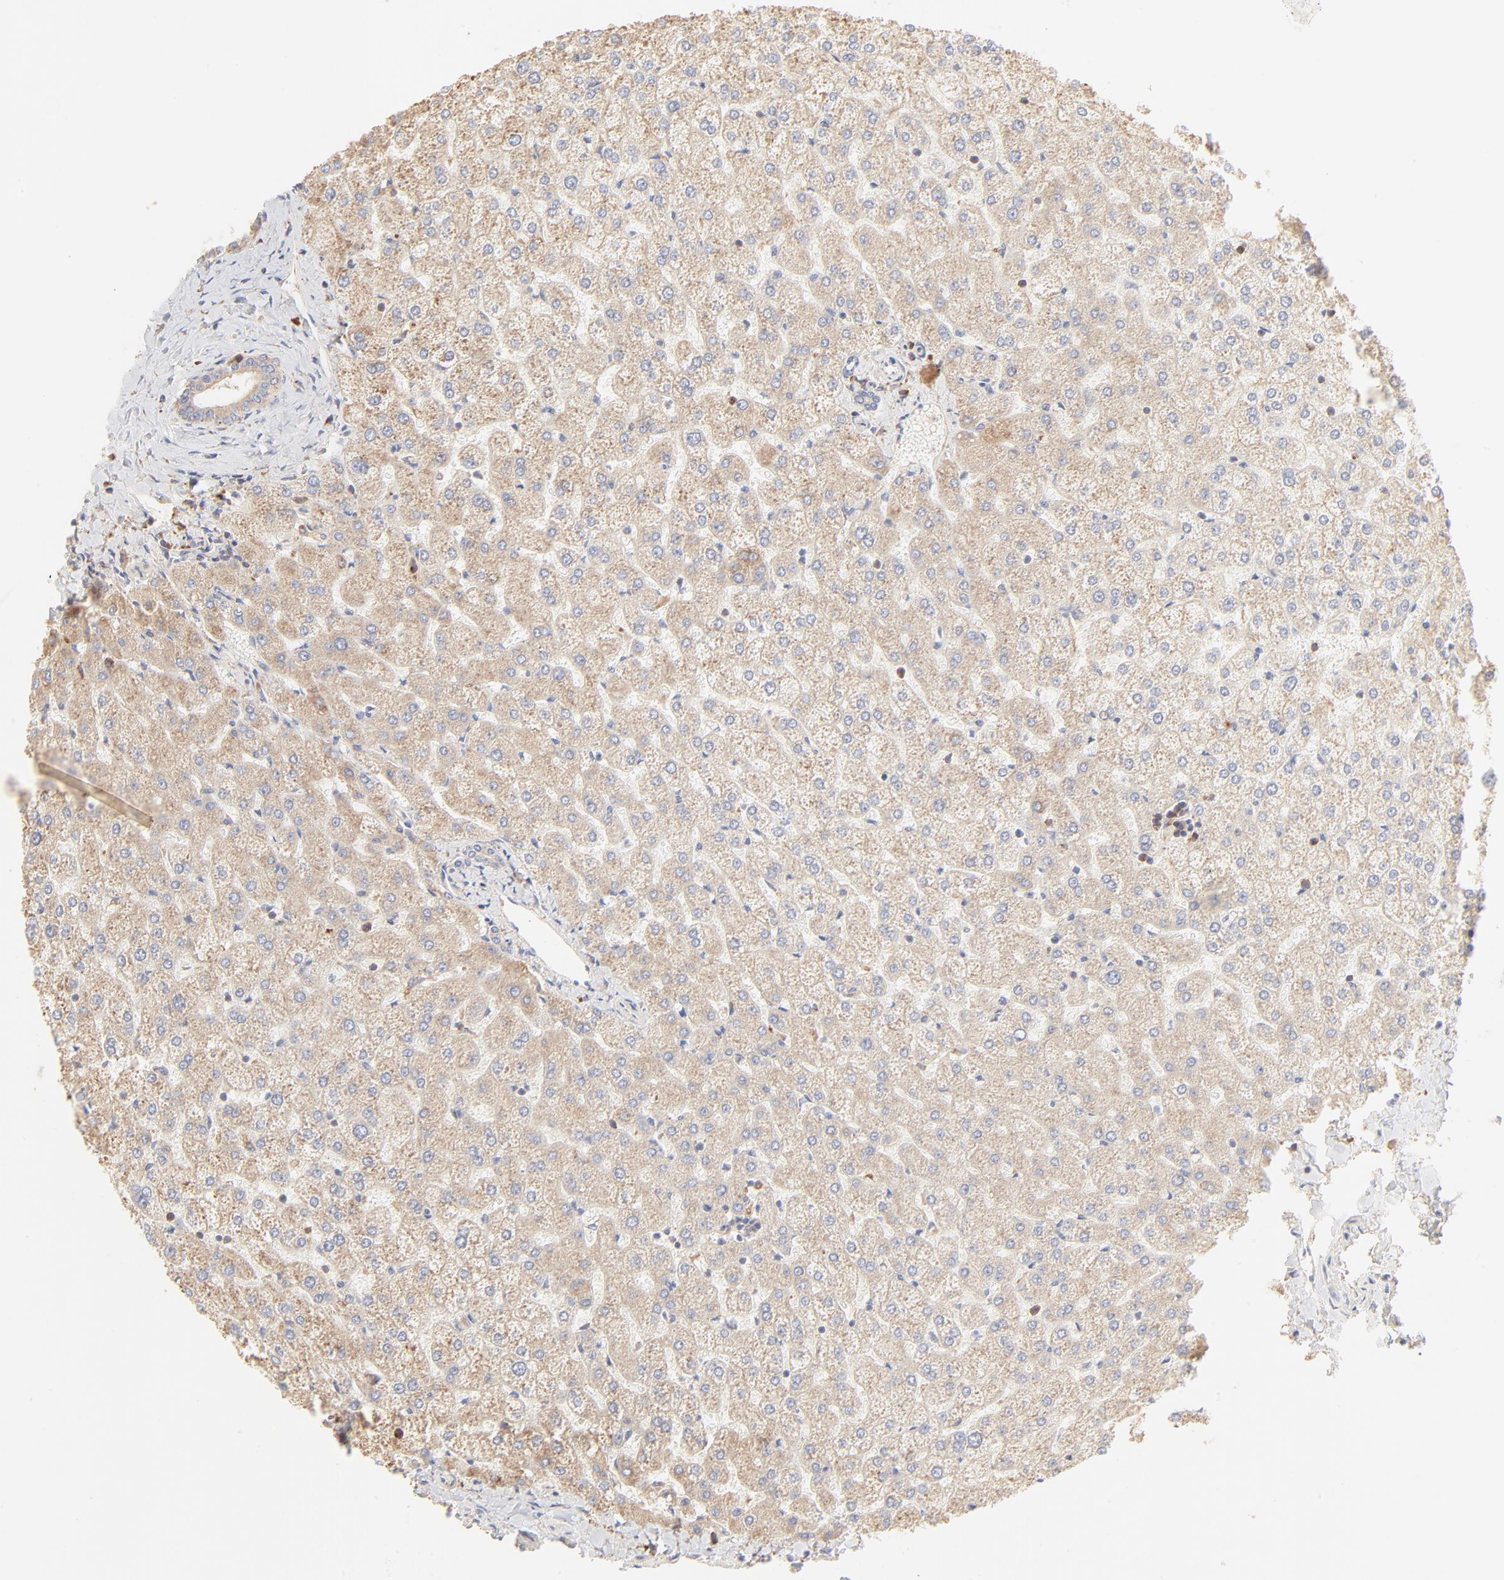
{"staining": {"intensity": "weak", "quantity": ">75%", "location": "cytoplasmic/membranous"}, "tissue": "liver", "cell_type": "Cholangiocytes", "image_type": "normal", "snomed": [{"axis": "morphology", "description": "Normal tissue, NOS"}, {"axis": "topography", "description": "Liver"}], "caption": "Immunohistochemistry photomicrograph of benign liver stained for a protein (brown), which reveals low levels of weak cytoplasmic/membranous positivity in about >75% of cholangiocytes.", "gene": "RPS20", "patient": {"sex": "female", "age": 32}}